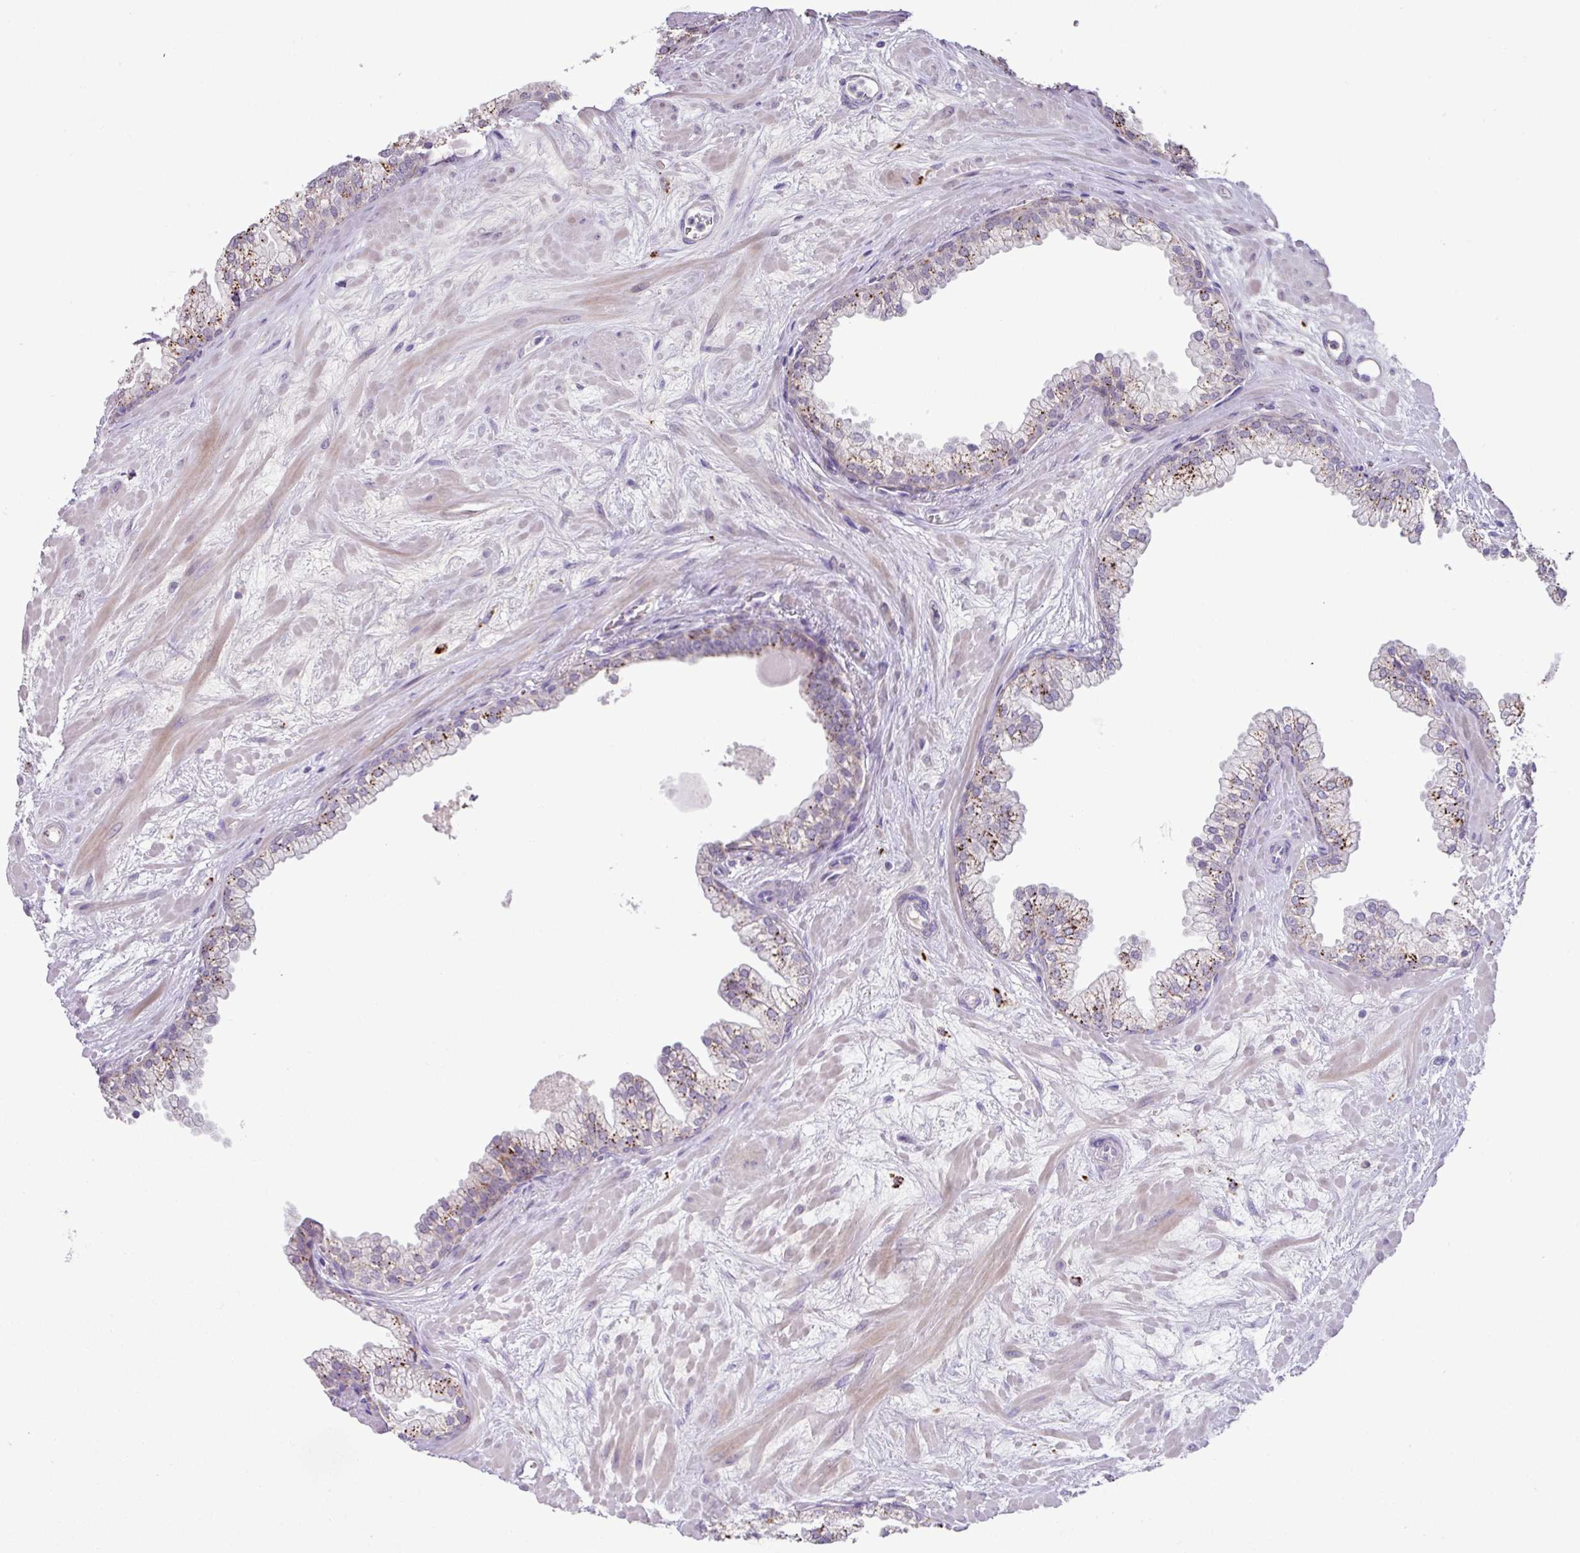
{"staining": {"intensity": "moderate", "quantity": "25%-75%", "location": "cytoplasmic/membranous"}, "tissue": "prostate", "cell_type": "Glandular cells", "image_type": "normal", "snomed": [{"axis": "morphology", "description": "Normal tissue, NOS"}, {"axis": "topography", "description": "Prostate"}, {"axis": "topography", "description": "Peripheral nerve tissue"}], "caption": "A brown stain highlights moderate cytoplasmic/membranous expression of a protein in glandular cells of unremarkable prostate.", "gene": "PLEKHH3", "patient": {"sex": "male", "age": 61}}